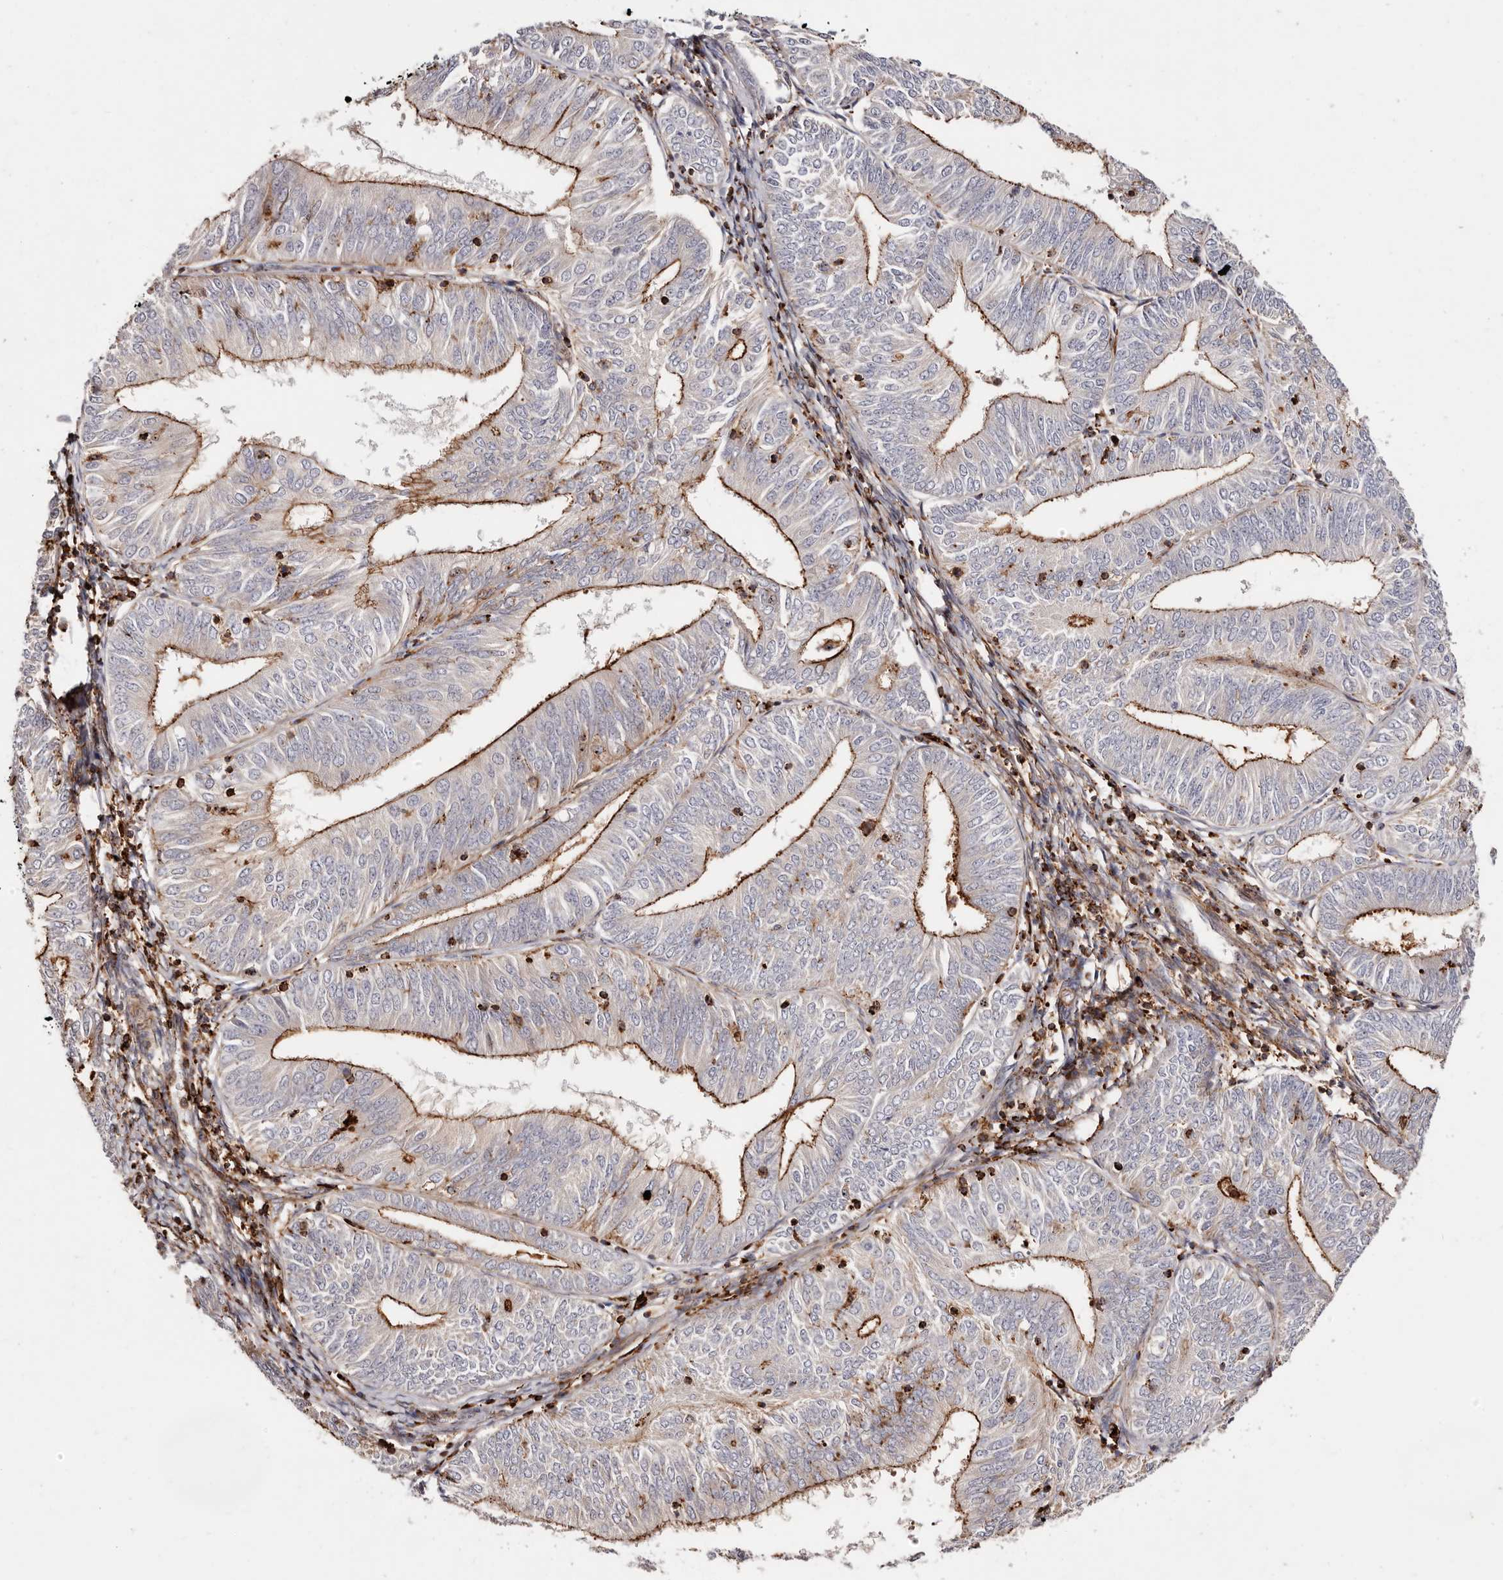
{"staining": {"intensity": "moderate", "quantity": "25%-75%", "location": "cytoplasmic/membranous"}, "tissue": "endometrial cancer", "cell_type": "Tumor cells", "image_type": "cancer", "snomed": [{"axis": "morphology", "description": "Adenocarcinoma, NOS"}, {"axis": "topography", "description": "Endometrium"}], "caption": "This is an image of immunohistochemistry (IHC) staining of endometrial cancer (adenocarcinoma), which shows moderate staining in the cytoplasmic/membranous of tumor cells.", "gene": "PTPN22", "patient": {"sex": "female", "age": 58}}